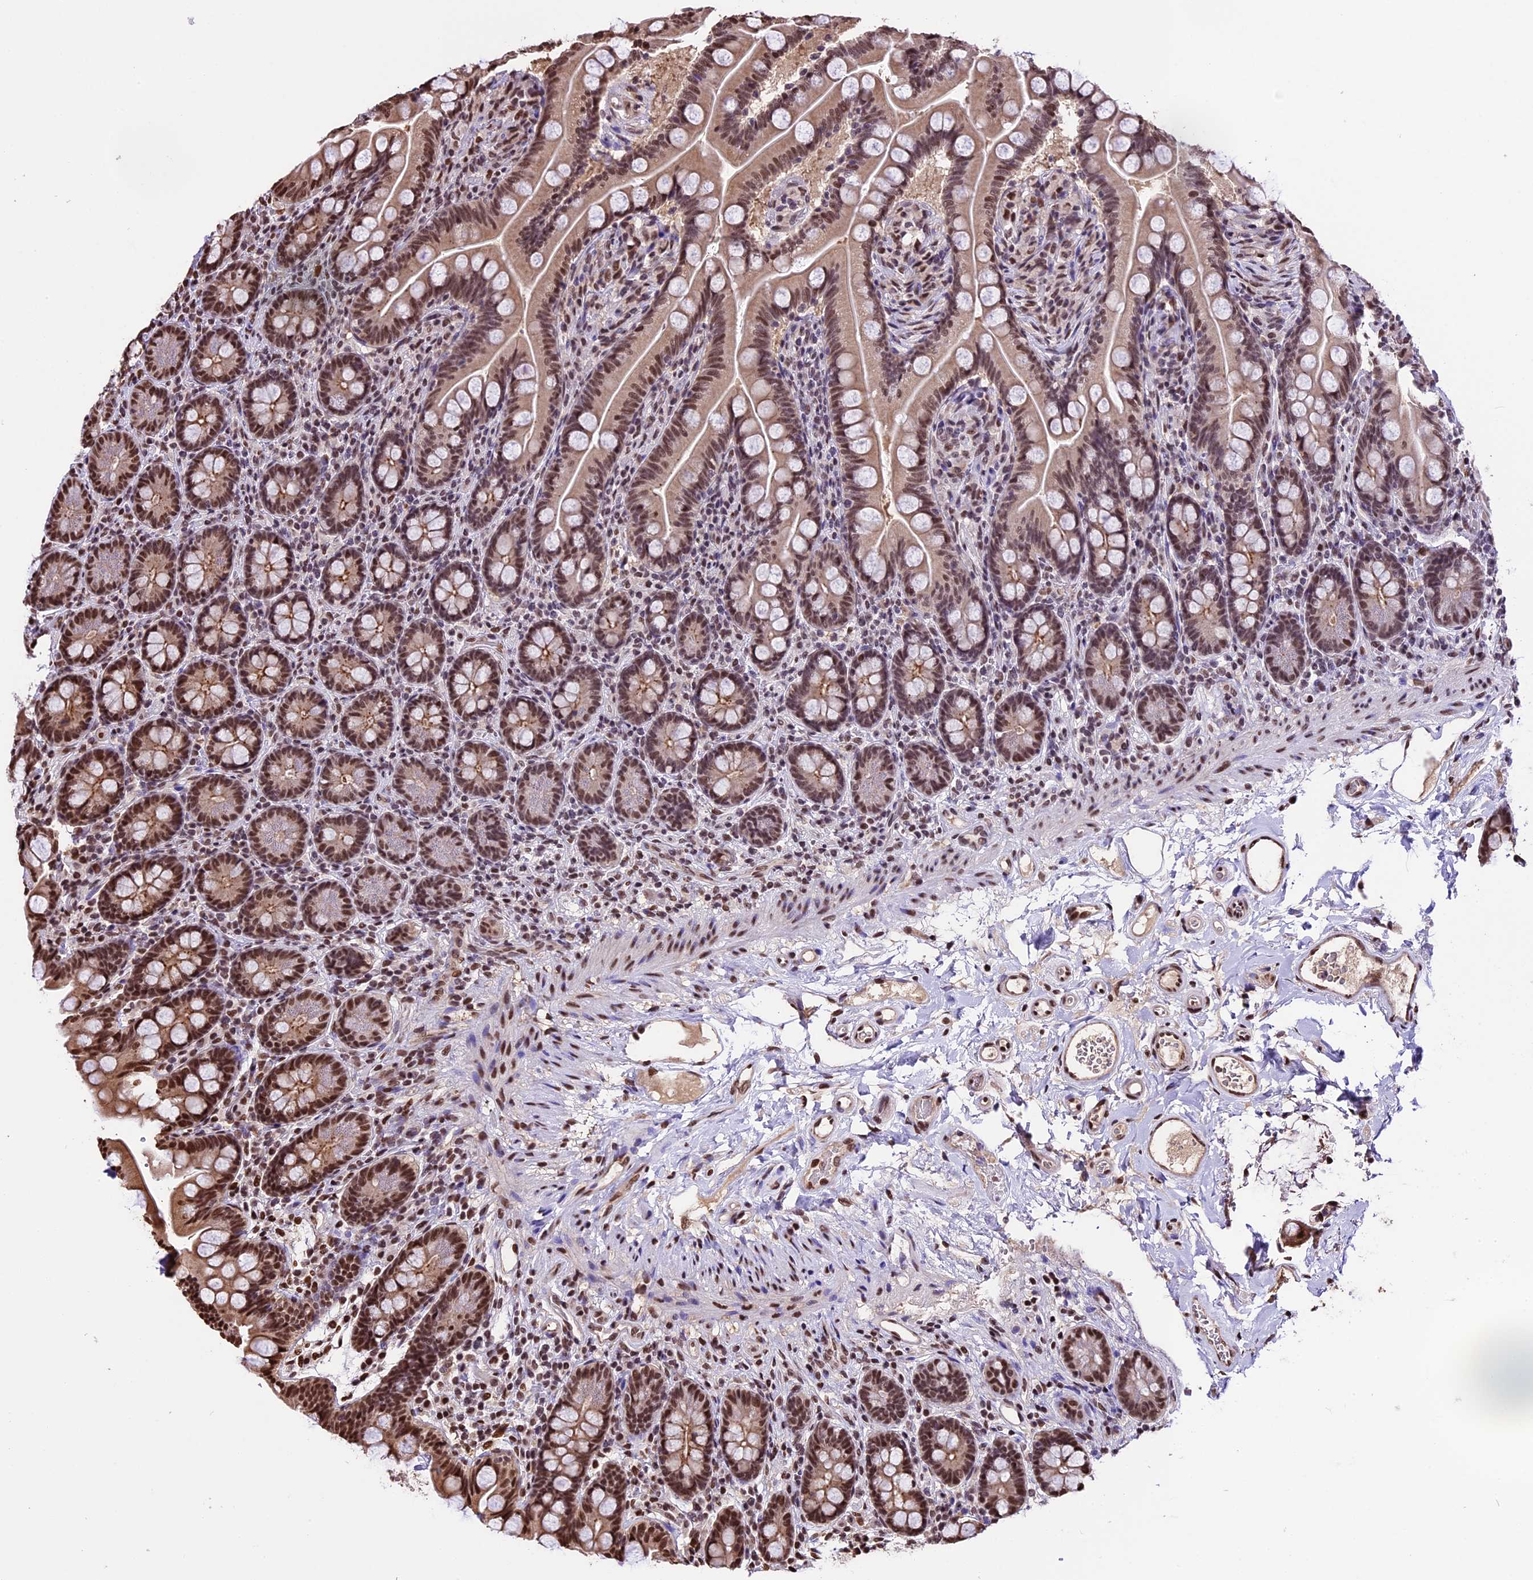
{"staining": {"intensity": "strong", "quantity": ">75%", "location": "cytoplasmic/membranous,nuclear"}, "tissue": "small intestine", "cell_type": "Glandular cells", "image_type": "normal", "snomed": [{"axis": "morphology", "description": "Normal tissue, NOS"}, {"axis": "topography", "description": "Small intestine"}], "caption": "A brown stain highlights strong cytoplasmic/membranous,nuclear staining of a protein in glandular cells of normal small intestine. Using DAB (brown) and hematoxylin (blue) stains, captured at high magnification using brightfield microscopy.", "gene": "POLR3E", "patient": {"sex": "female", "age": 64}}